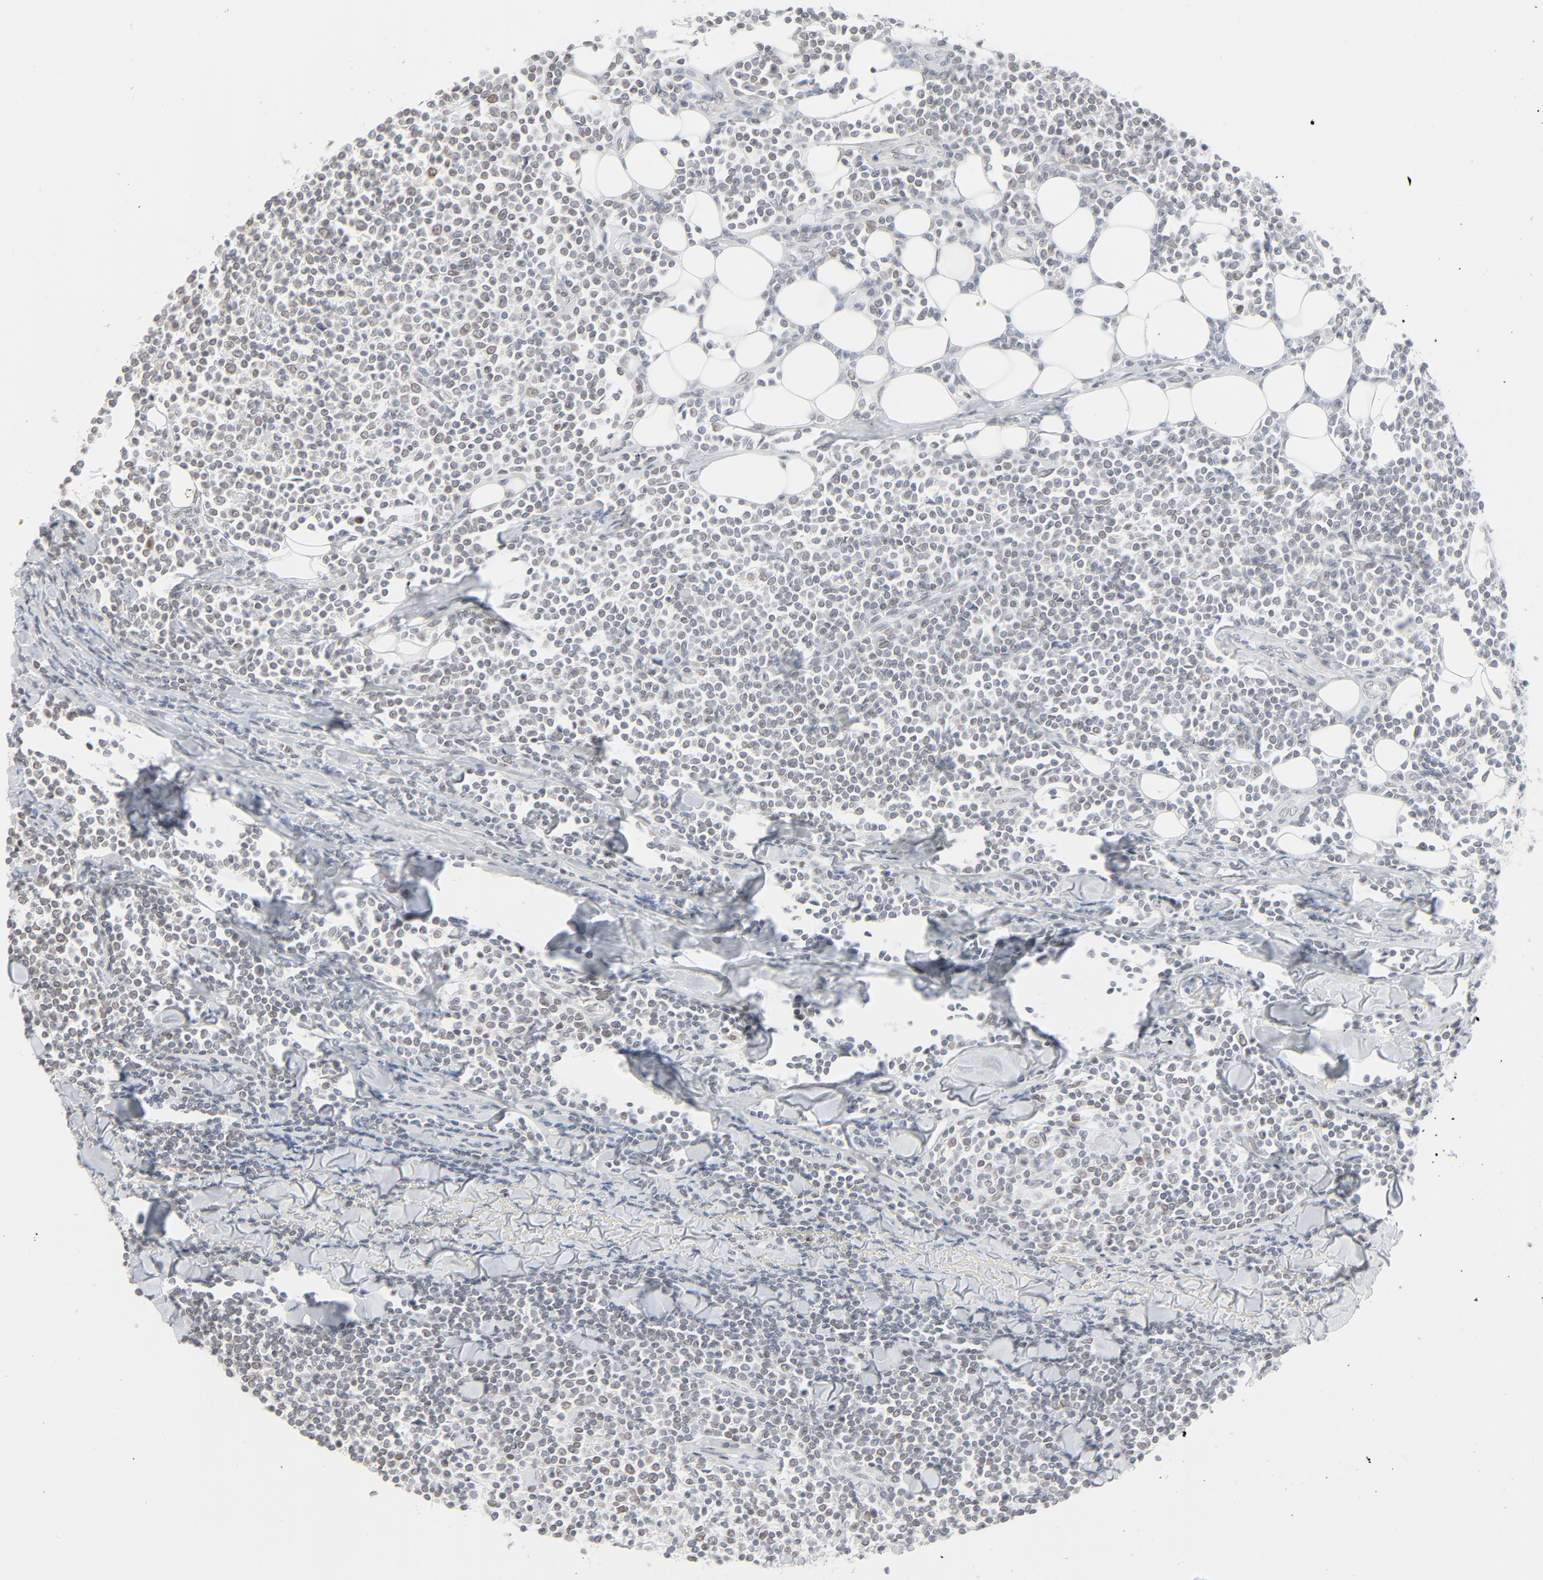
{"staining": {"intensity": "weak", "quantity": "<25%", "location": "cytoplasmic/membranous,nuclear"}, "tissue": "lymphoma", "cell_type": "Tumor cells", "image_type": "cancer", "snomed": [{"axis": "morphology", "description": "Malignant lymphoma, non-Hodgkin's type, Low grade"}, {"axis": "topography", "description": "Soft tissue"}], "caption": "Tumor cells are negative for brown protein staining in lymphoma. (Stains: DAB (3,3'-diaminobenzidine) immunohistochemistry with hematoxylin counter stain, Microscopy: brightfield microscopy at high magnification).", "gene": "MAD1L1", "patient": {"sex": "male", "age": 92}}